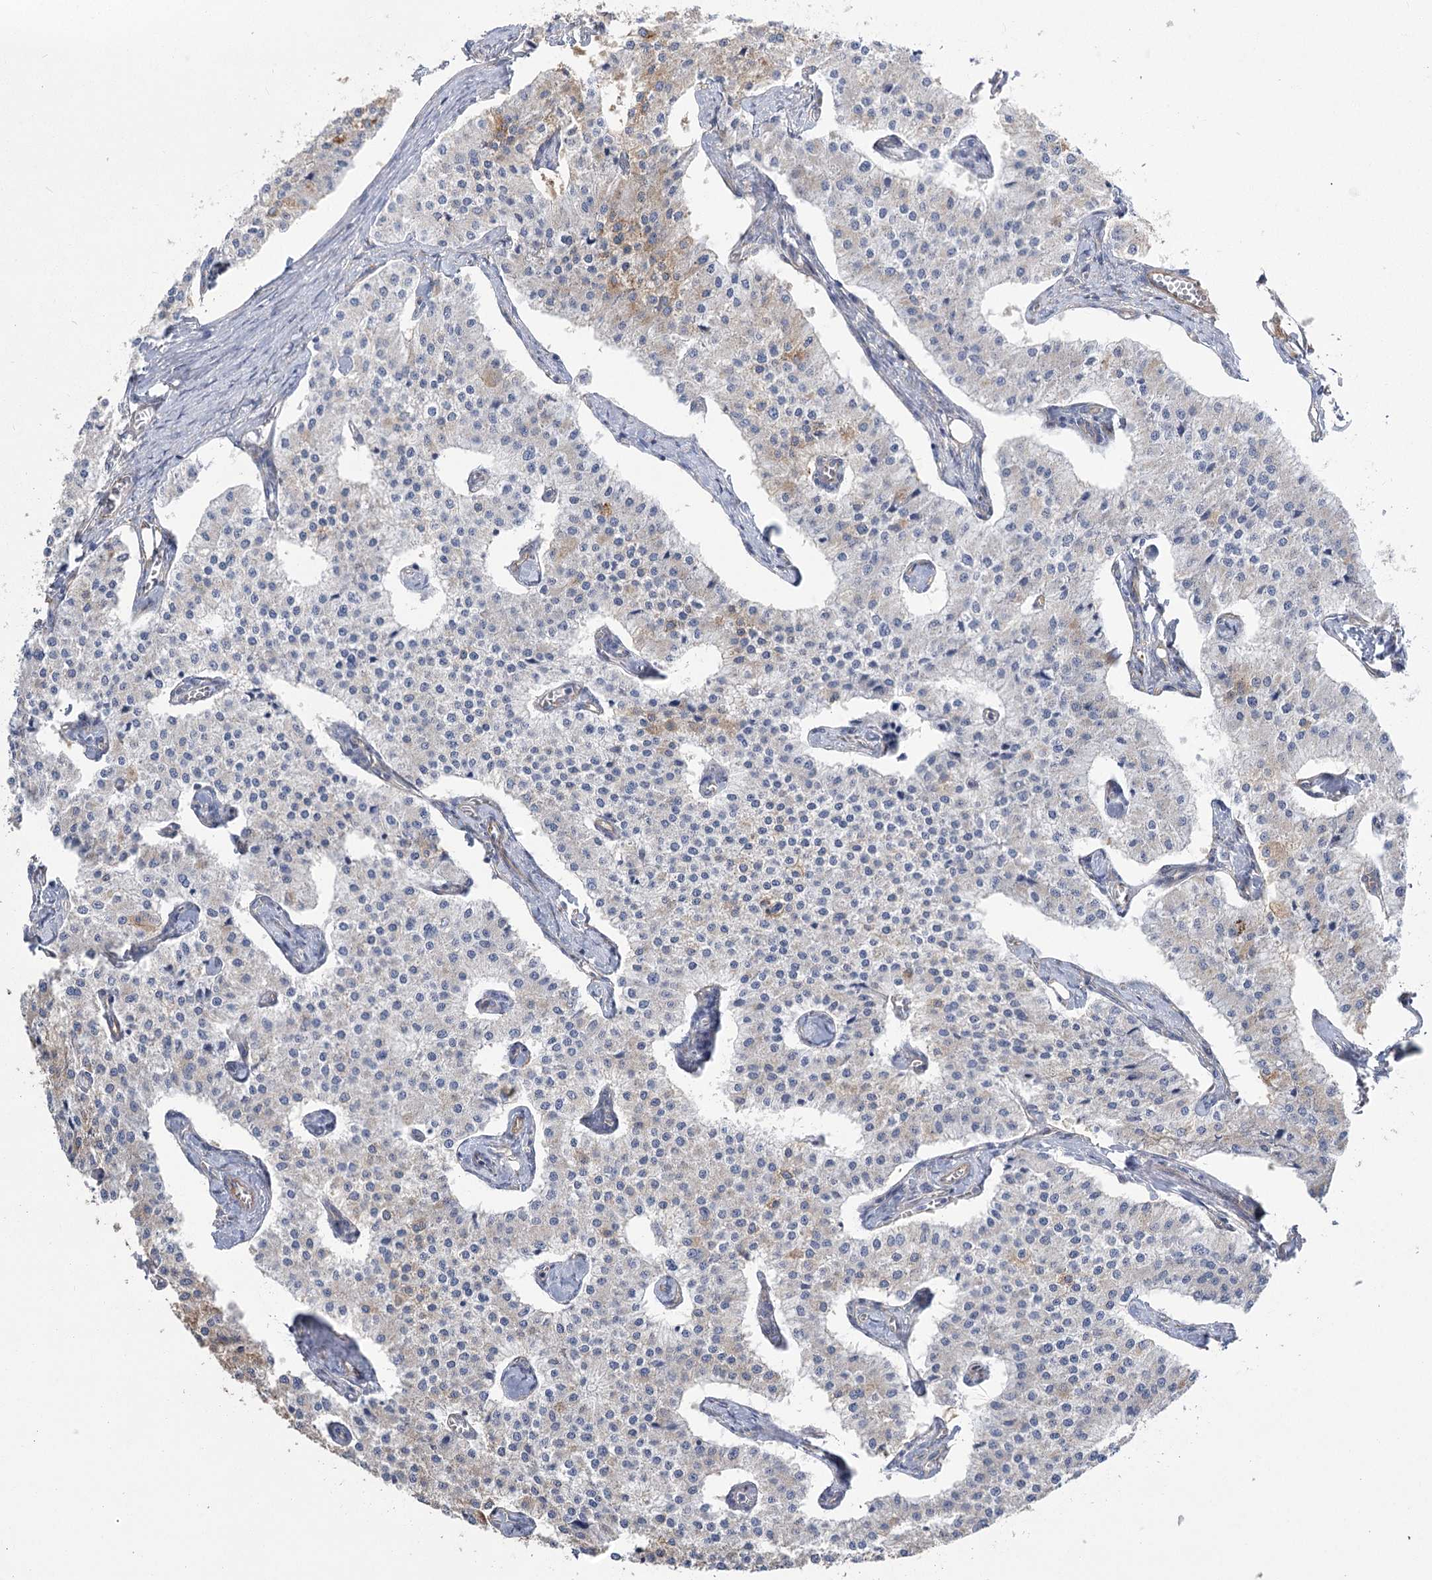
{"staining": {"intensity": "negative", "quantity": "none", "location": "none"}, "tissue": "carcinoid", "cell_type": "Tumor cells", "image_type": "cancer", "snomed": [{"axis": "morphology", "description": "Carcinoid, malignant, NOS"}, {"axis": "topography", "description": "Colon"}], "caption": "Tumor cells show no significant staining in carcinoid. (Brightfield microscopy of DAB immunohistochemistry at high magnification).", "gene": "RMDN2", "patient": {"sex": "female", "age": 52}}